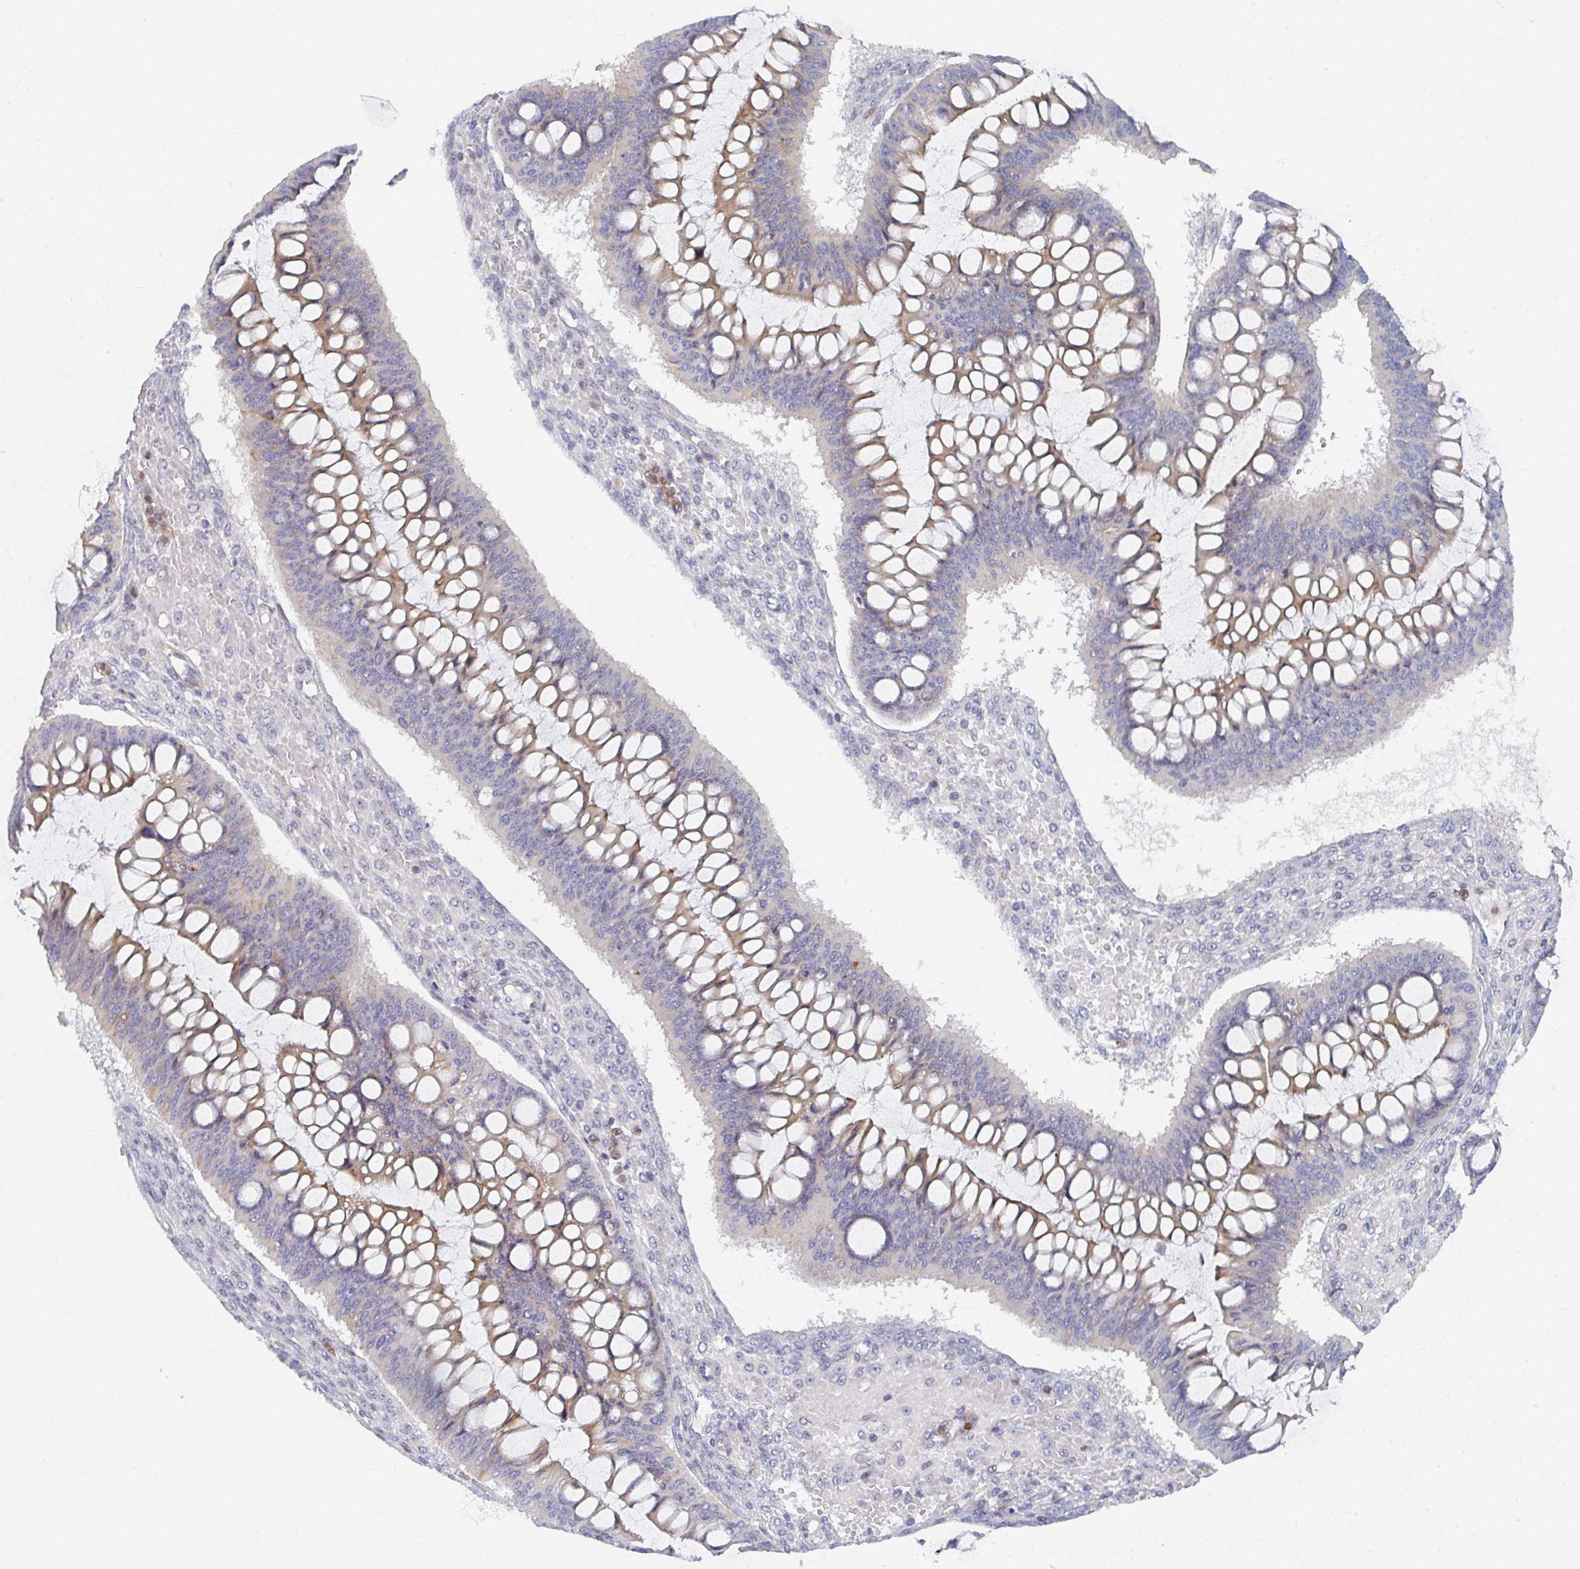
{"staining": {"intensity": "moderate", "quantity": "25%-75%", "location": "cytoplasmic/membranous"}, "tissue": "ovarian cancer", "cell_type": "Tumor cells", "image_type": "cancer", "snomed": [{"axis": "morphology", "description": "Cystadenocarcinoma, mucinous, NOS"}, {"axis": "topography", "description": "Ovary"}], "caption": "Moderate cytoplasmic/membranous protein positivity is identified in approximately 25%-75% of tumor cells in mucinous cystadenocarcinoma (ovarian). The staining is performed using DAB (3,3'-diaminobenzidine) brown chromogen to label protein expression. The nuclei are counter-stained blue using hematoxylin.", "gene": "KLHL33", "patient": {"sex": "female", "age": 73}}